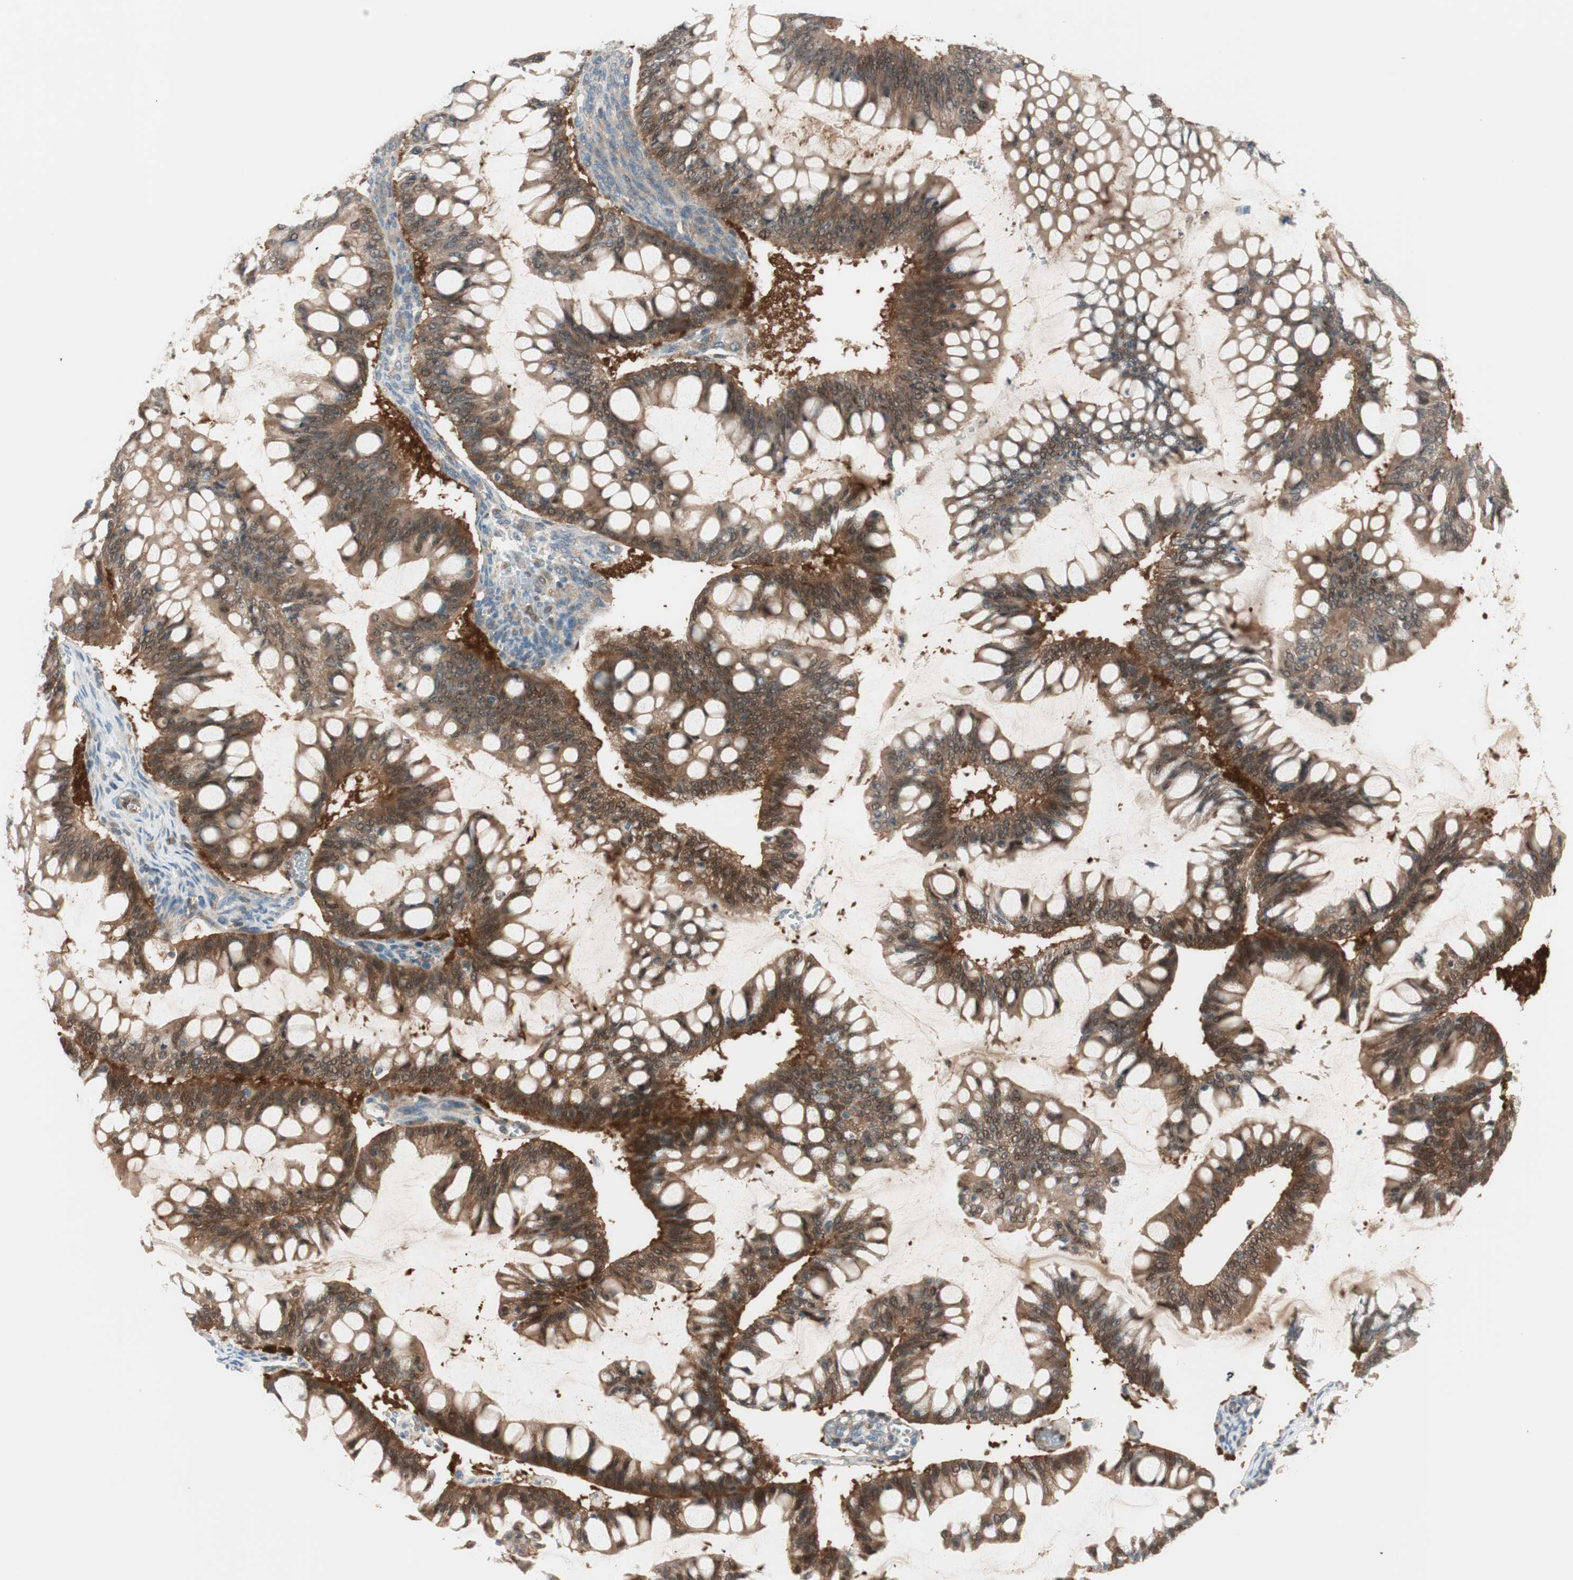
{"staining": {"intensity": "strong", "quantity": ">75%", "location": "cytoplasmic/membranous"}, "tissue": "ovarian cancer", "cell_type": "Tumor cells", "image_type": "cancer", "snomed": [{"axis": "morphology", "description": "Cystadenocarcinoma, mucinous, NOS"}, {"axis": "topography", "description": "Ovary"}], "caption": "Brown immunohistochemical staining in human ovarian cancer (mucinous cystadenocarcinoma) reveals strong cytoplasmic/membranous positivity in about >75% of tumor cells.", "gene": "GALT", "patient": {"sex": "female", "age": 73}}